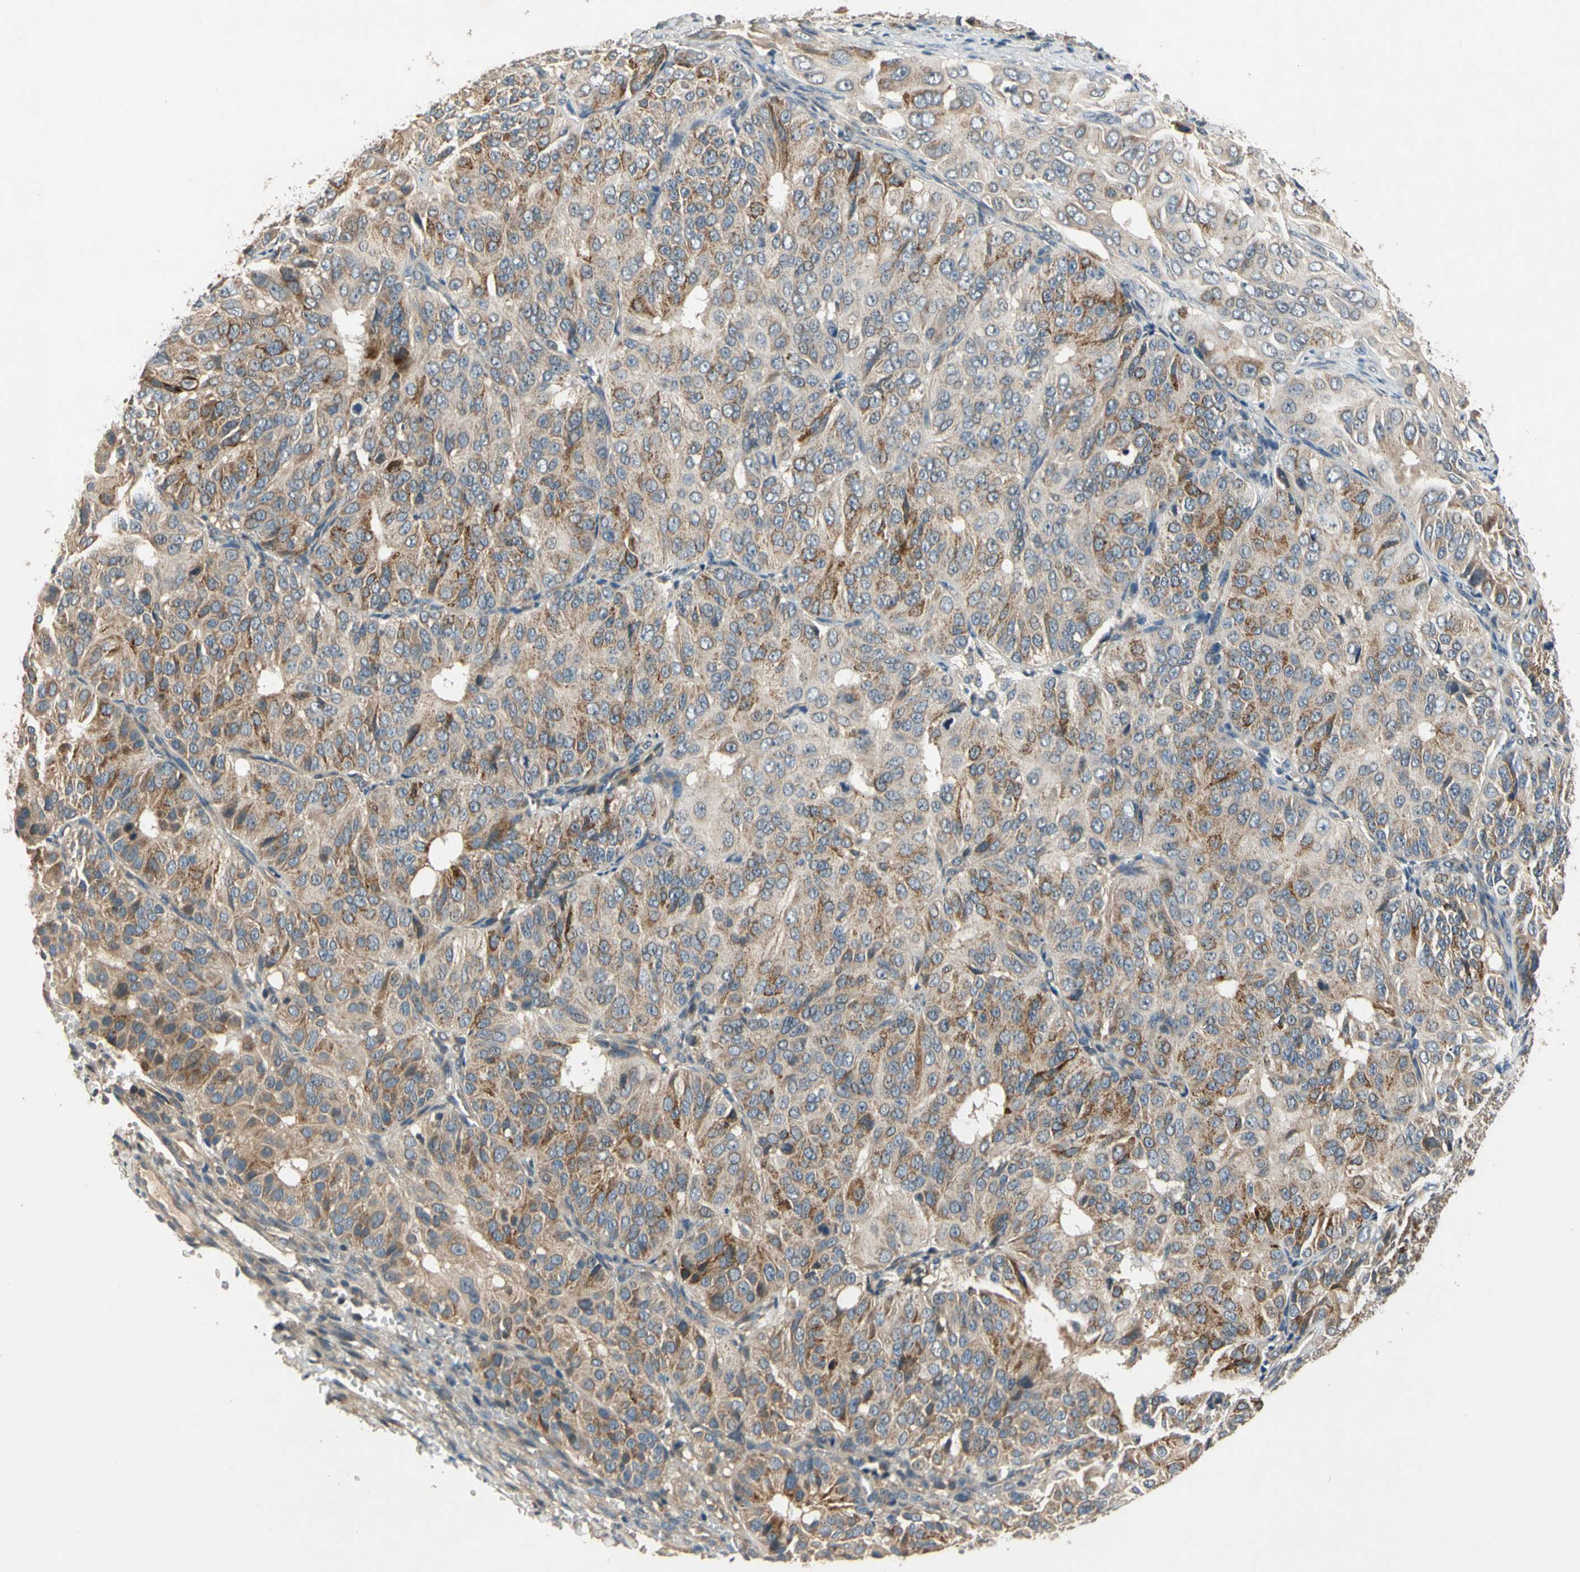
{"staining": {"intensity": "moderate", "quantity": "<25%", "location": "cytoplasmic/membranous"}, "tissue": "ovarian cancer", "cell_type": "Tumor cells", "image_type": "cancer", "snomed": [{"axis": "morphology", "description": "Carcinoma, endometroid"}, {"axis": "topography", "description": "Ovary"}], "caption": "This is a histology image of IHC staining of ovarian endometroid carcinoma, which shows moderate expression in the cytoplasmic/membranous of tumor cells.", "gene": "ALKBH3", "patient": {"sex": "female", "age": 51}}